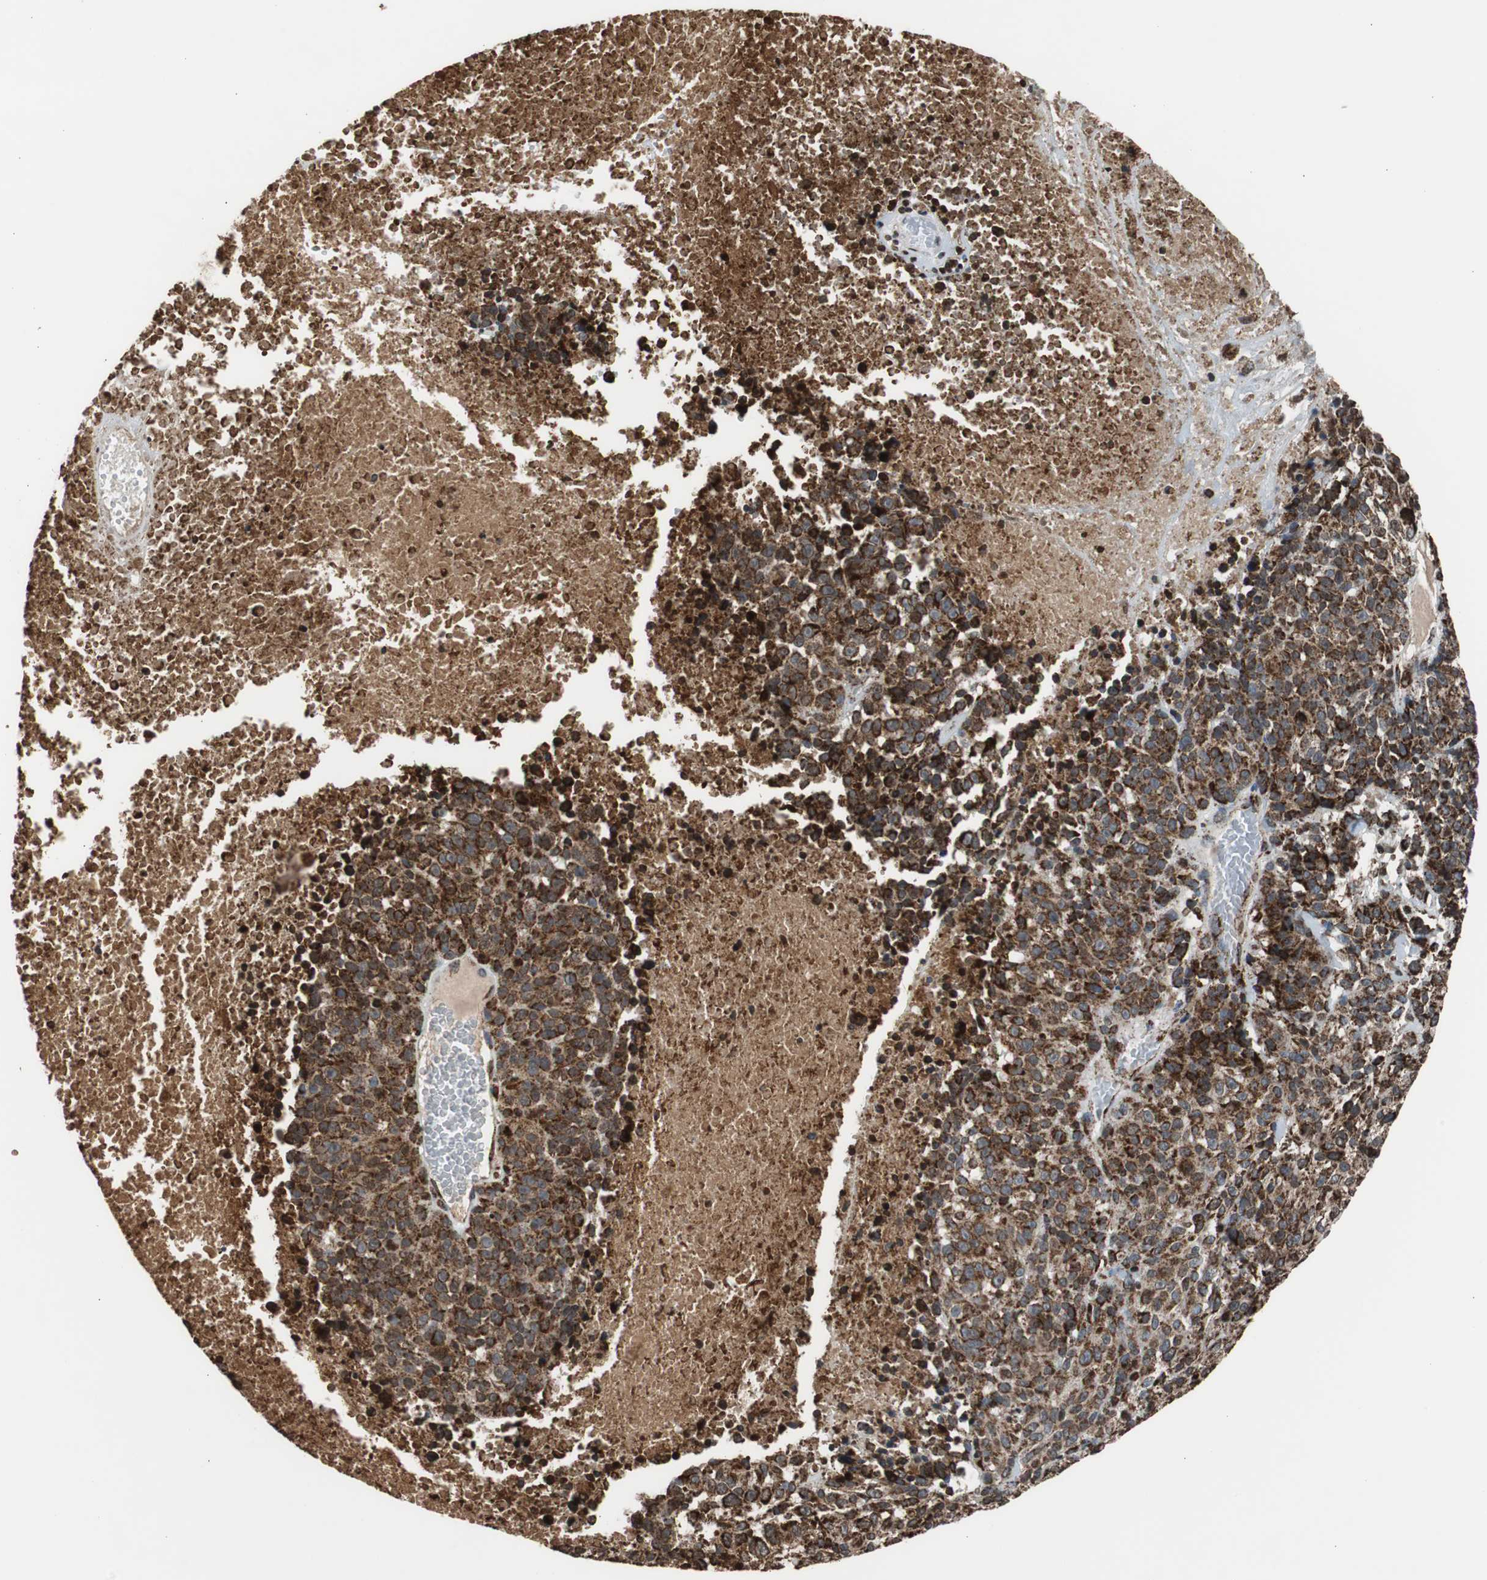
{"staining": {"intensity": "strong", "quantity": ">75%", "location": "cytoplasmic/membranous"}, "tissue": "melanoma", "cell_type": "Tumor cells", "image_type": "cancer", "snomed": [{"axis": "morphology", "description": "Malignant melanoma, Metastatic site"}, {"axis": "topography", "description": "Cerebral cortex"}], "caption": "The immunohistochemical stain shows strong cytoplasmic/membranous staining in tumor cells of melanoma tissue. The staining was performed using DAB (3,3'-diaminobenzidine) to visualize the protein expression in brown, while the nuclei were stained in blue with hematoxylin (Magnification: 20x).", "gene": "HSPA9", "patient": {"sex": "female", "age": 52}}